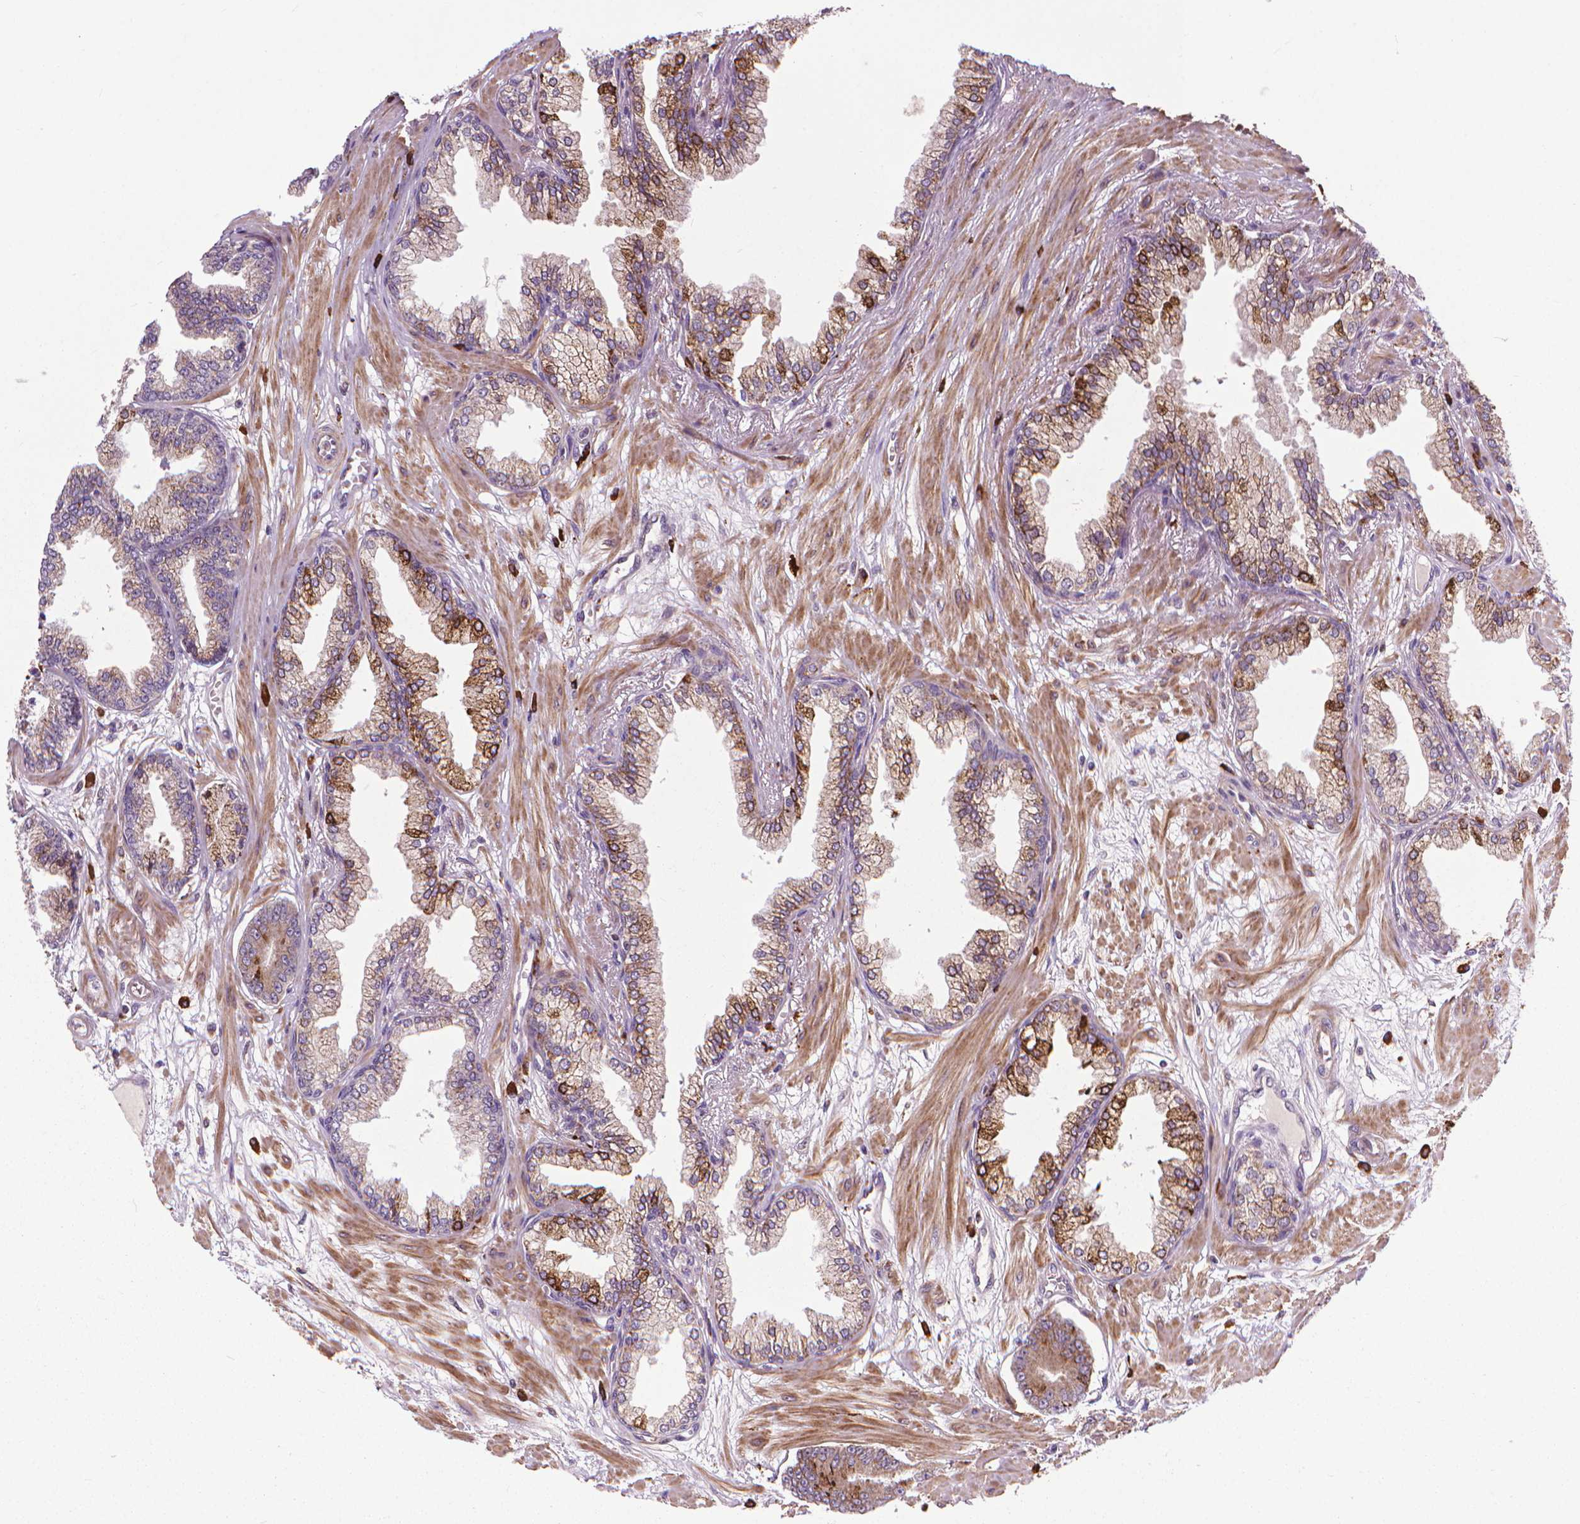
{"staining": {"intensity": "moderate", "quantity": "<25%", "location": "cytoplasmic/membranous"}, "tissue": "prostate cancer", "cell_type": "Tumor cells", "image_type": "cancer", "snomed": [{"axis": "morphology", "description": "Adenocarcinoma, Low grade"}, {"axis": "topography", "description": "Prostate"}], "caption": "A low amount of moderate cytoplasmic/membranous staining is identified in approximately <25% of tumor cells in prostate cancer (low-grade adenocarcinoma) tissue.", "gene": "MYH14", "patient": {"sex": "male", "age": 64}}